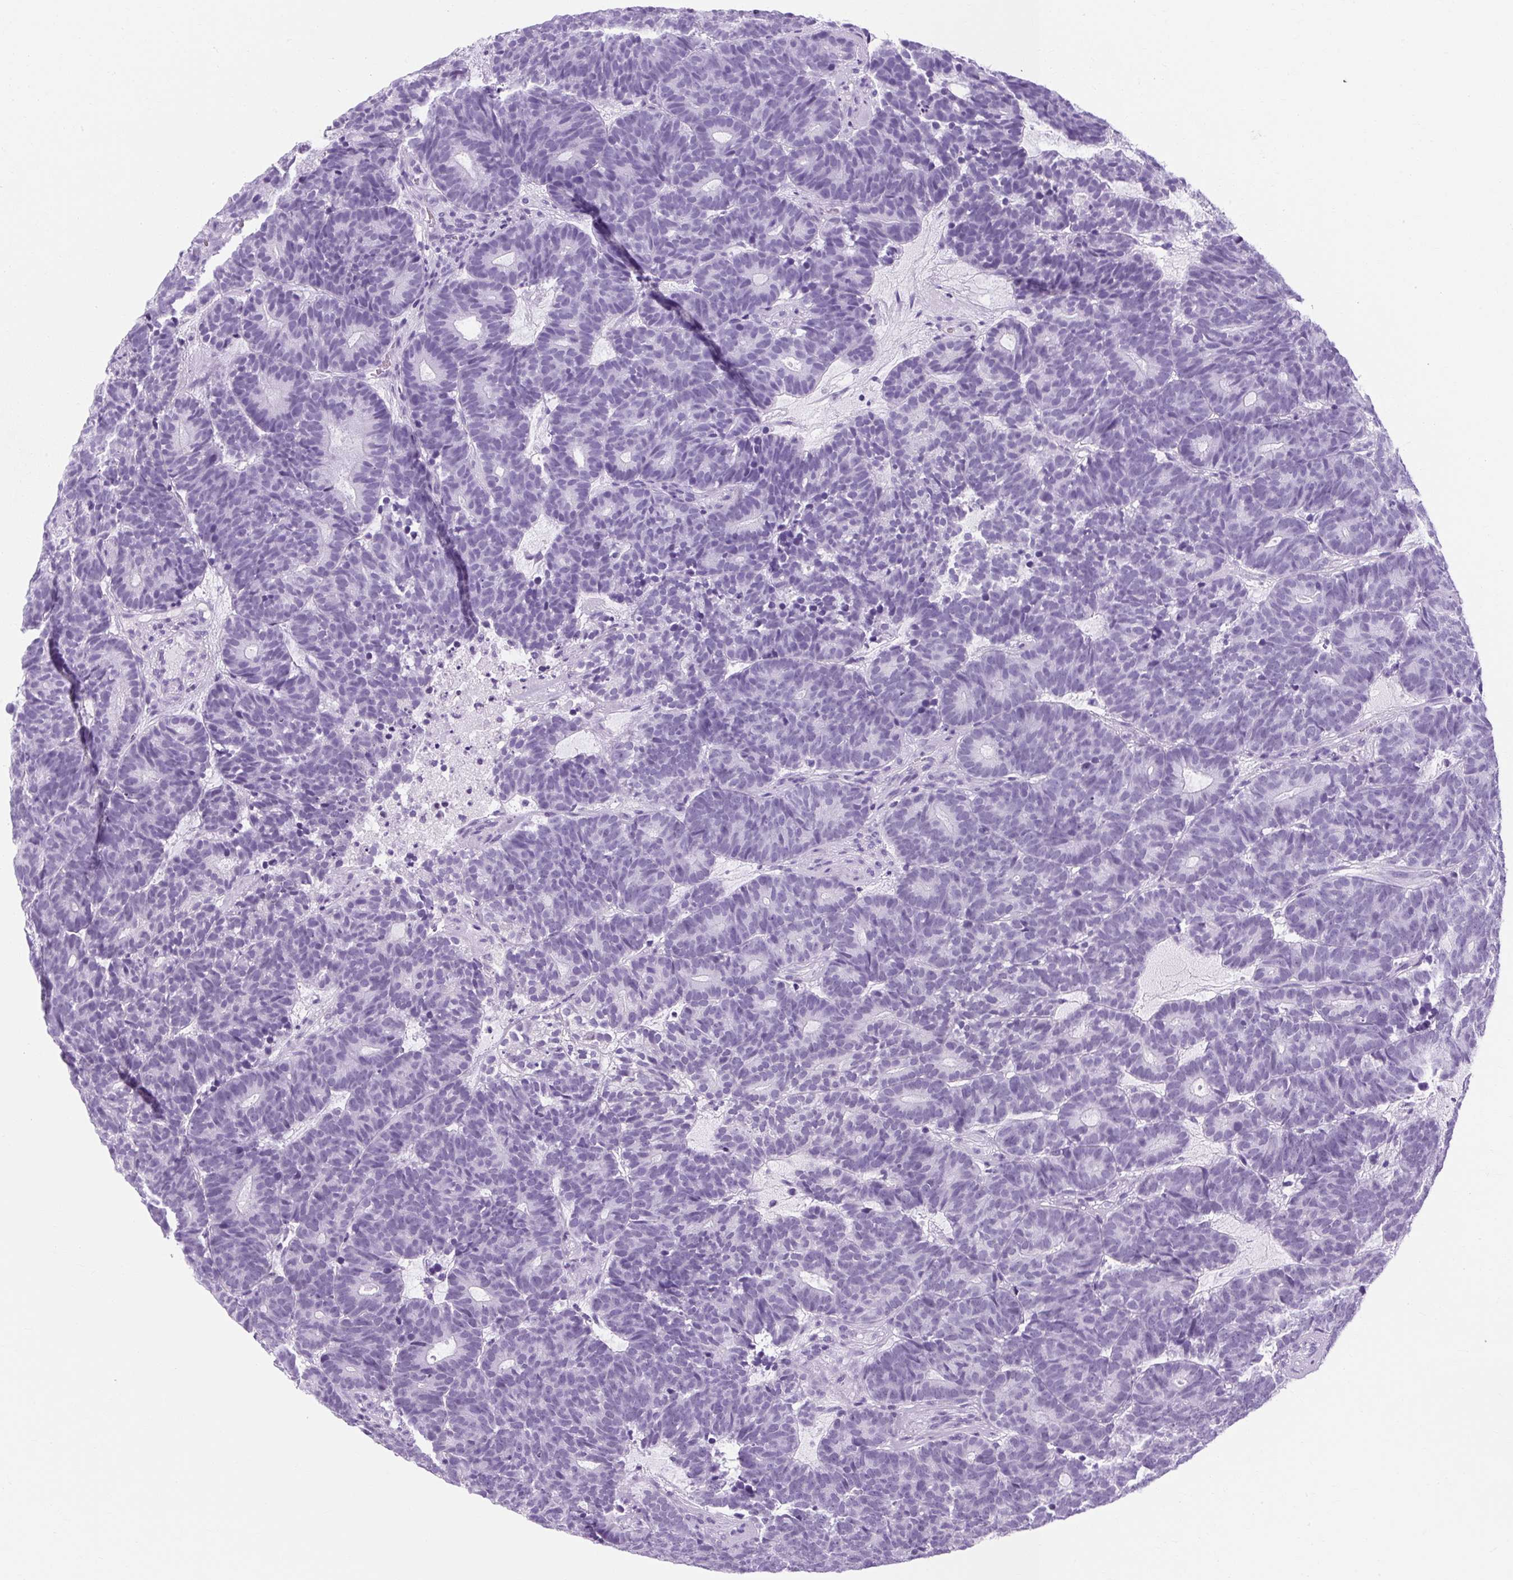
{"staining": {"intensity": "negative", "quantity": "none", "location": "none"}, "tissue": "head and neck cancer", "cell_type": "Tumor cells", "image_type": "cancer", "snomed": [{"axis": "morphology", "description": "Adenocarcinoma, NOS"}, {"axis": "topography", "description": "Head-Neck"}], "caption": "Immunohistochemistry micrograph of human head and neck cancer (adenocarcinoma) stained for a protein (brown), which shows no expression in tumor cells.", "gene": "RYBP", "patient": {"sex": "female", "age": 81}}